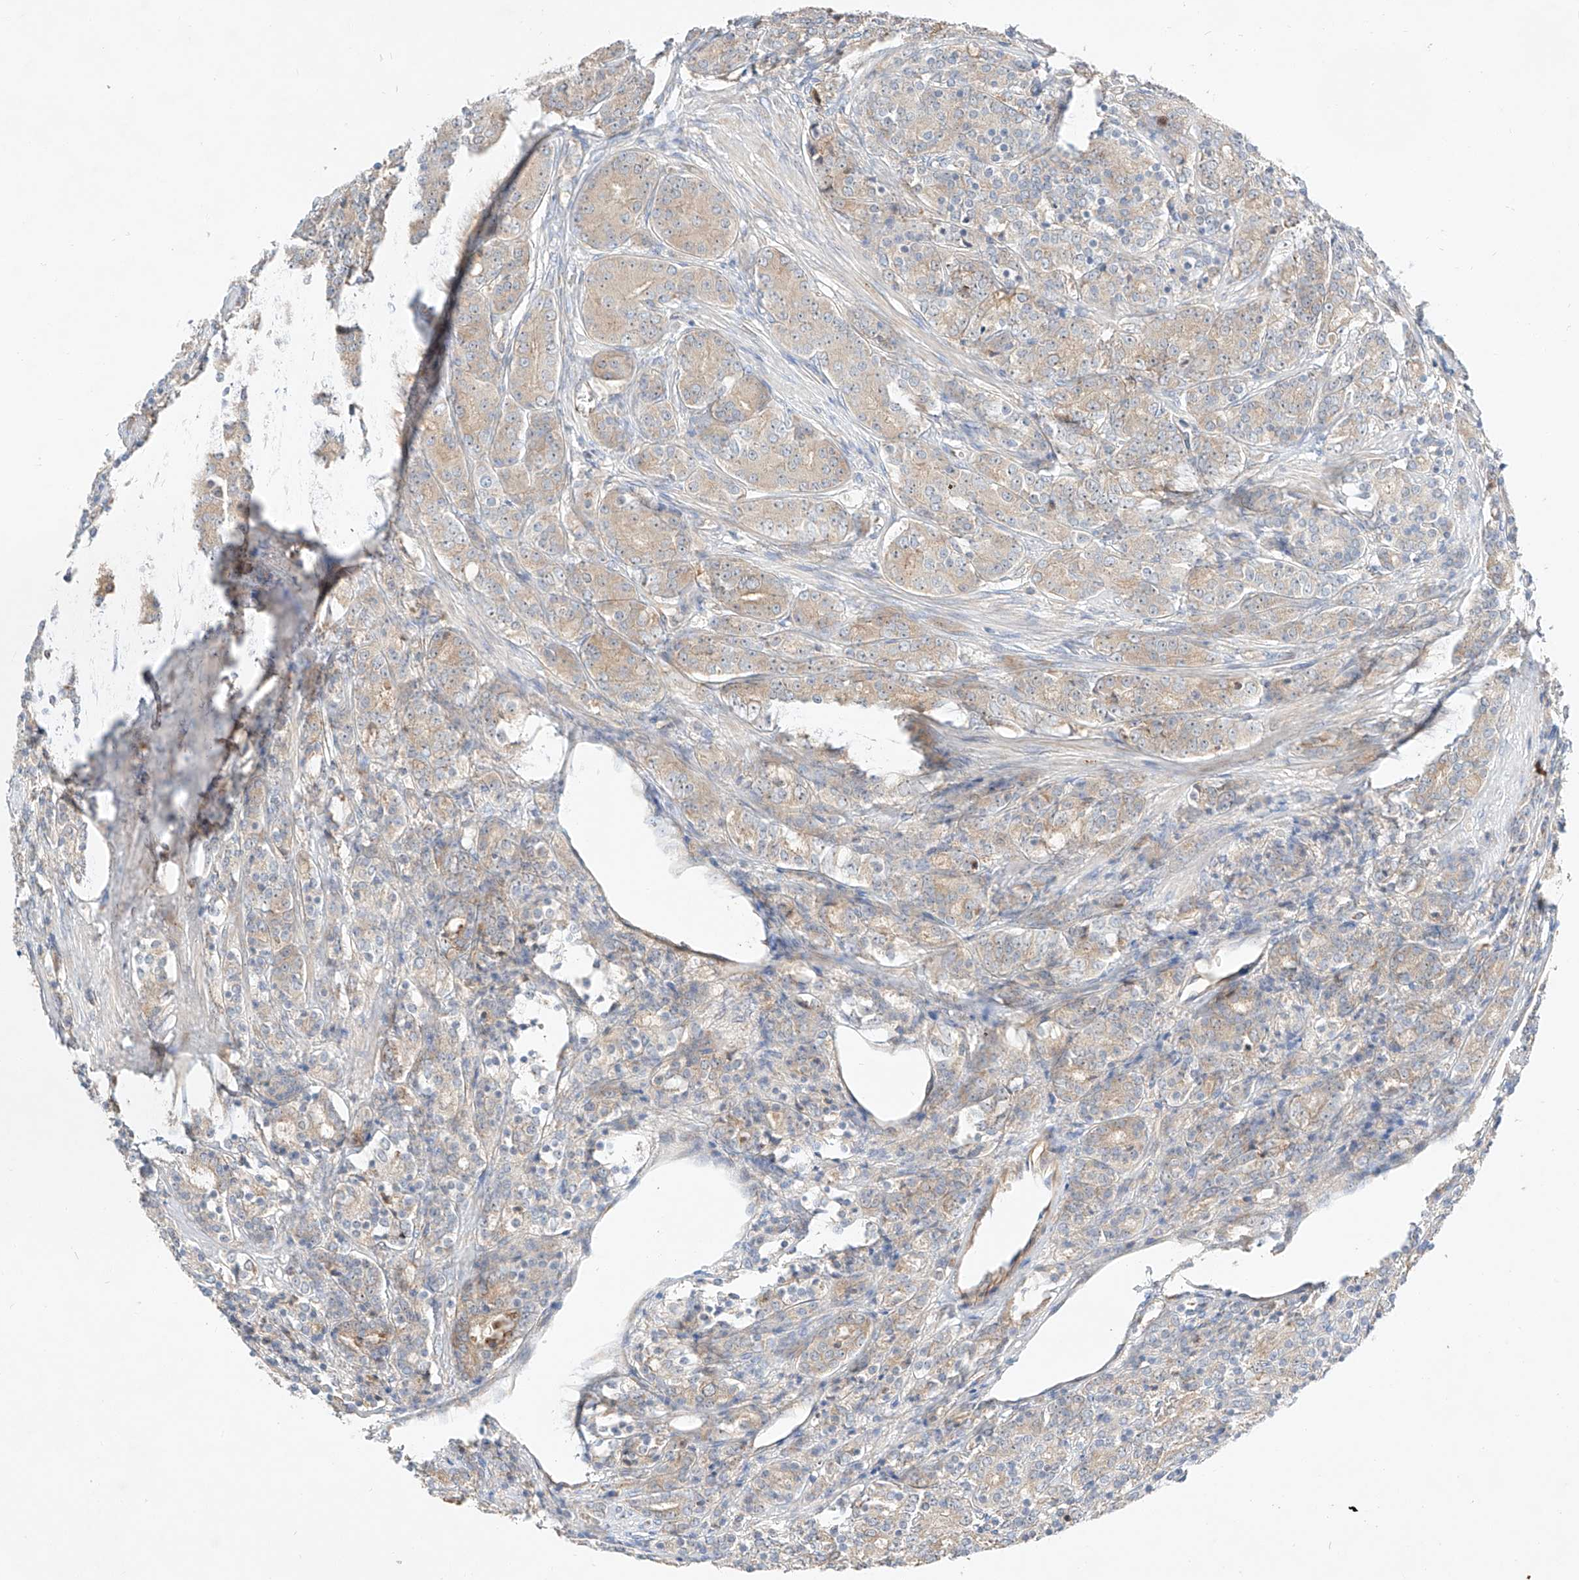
{"staining": {"intensity": "weak", "quantity": "25%-75%", "location": "cytoplasmic/membranous"}, "tissue": "prostate cancer", "cell_type": "Tumor cells", "image_type": "cancer", "snomed": [{"axis": "morphology", "description": "Adenocarcinoma, High grade"}, {"axis": "topography", "description": "Prostate"}], "caption": "Immunohistochemistry (IHC) staining of high-grade adenocarcinoma (prostate), which demonstrates low levels of weak cytoplasmic/membranous expression in about 25%-75% of tumor cells indicating weak cytoplasmic/membranous protein expression. The staining was performed using DAB (3,3'-diaminobenzidine) (brown) for protein detection and nuclei were counterstained in hematoxylin (blue).", "gene": "RUSC1", "patient": {"sex": "male", "age": 62}}